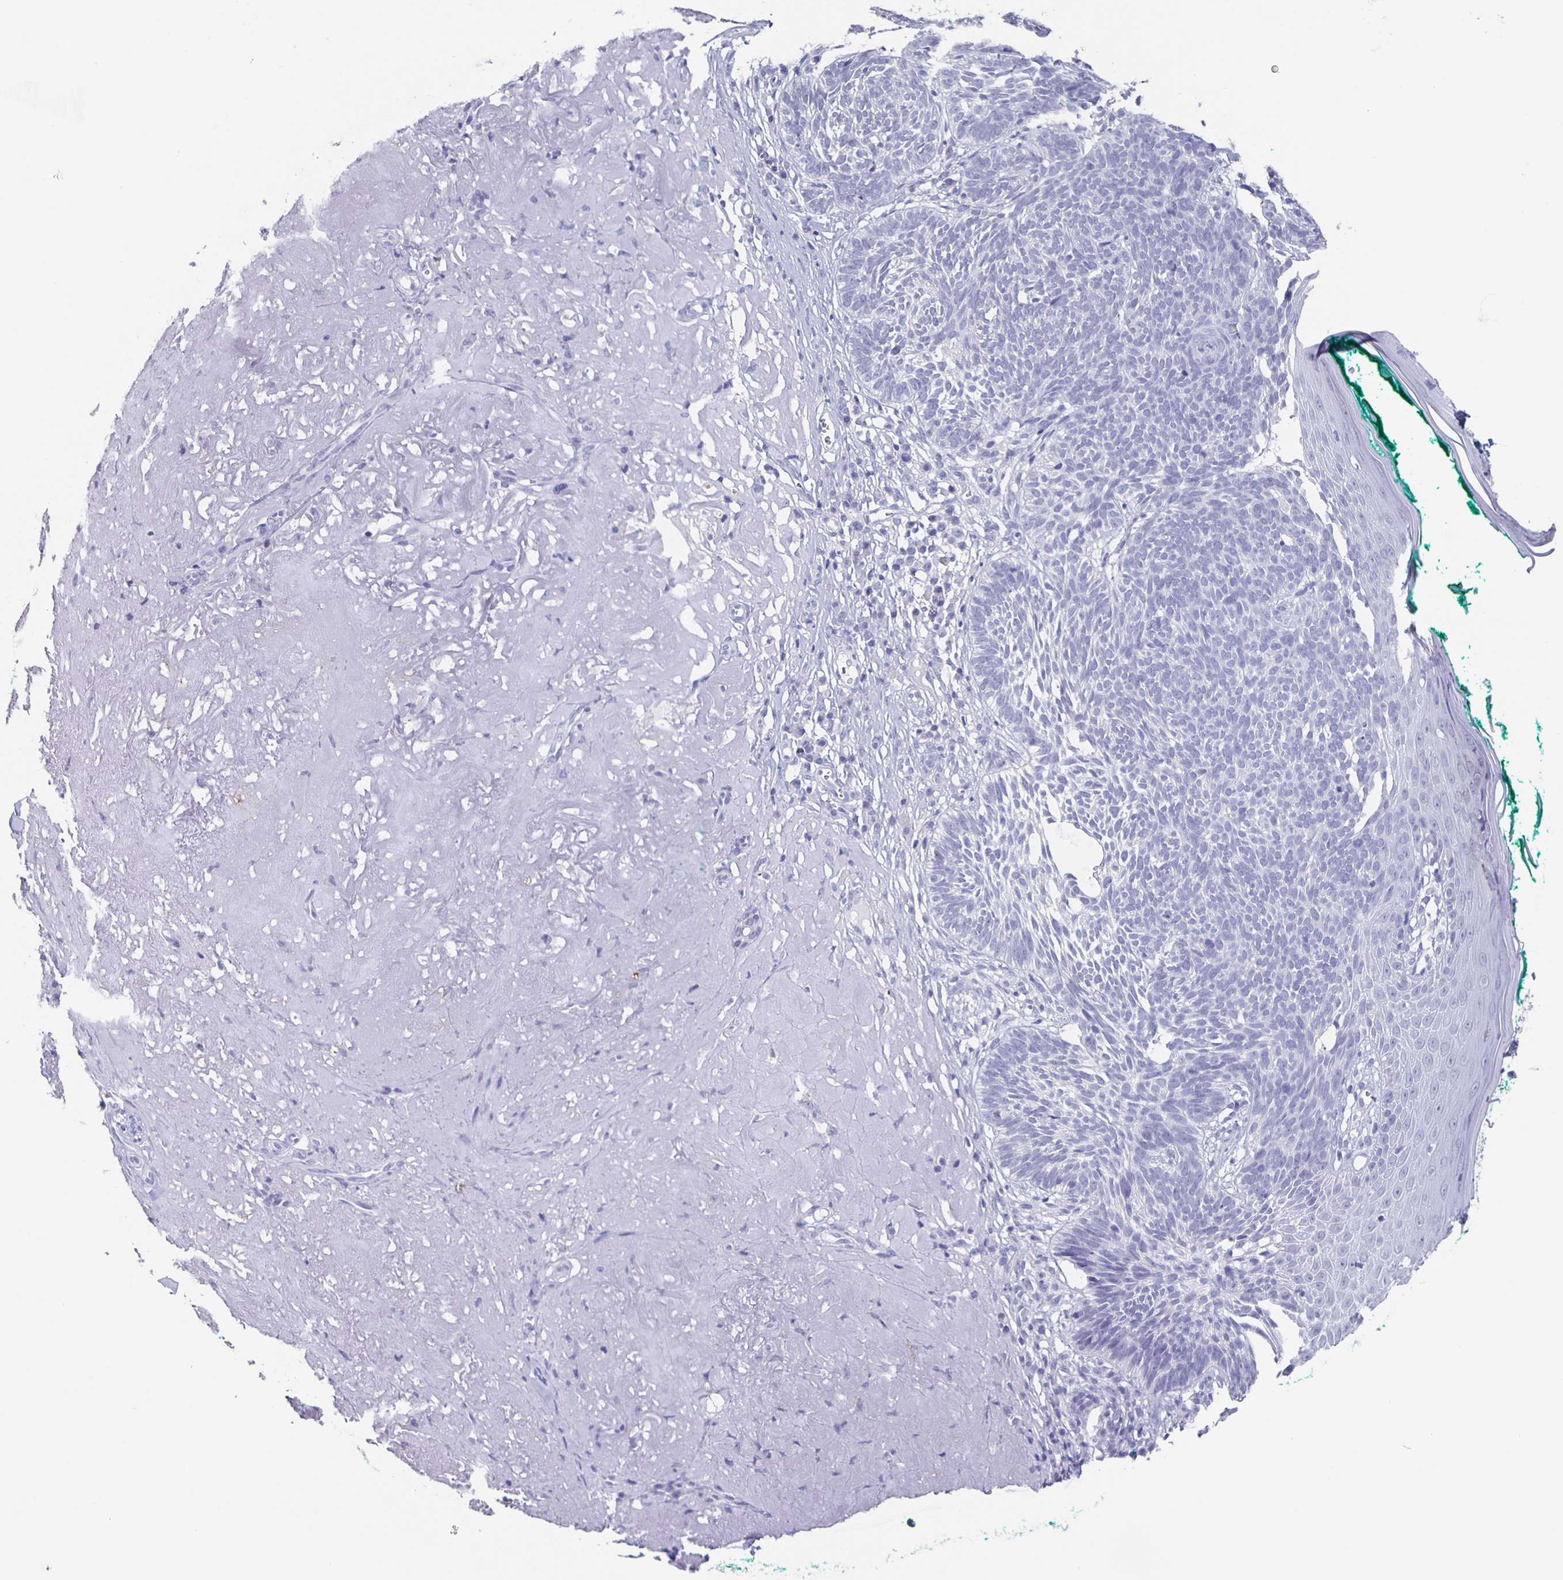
{"staining": {"intensity": "negative", "quantity": "none", "location": "none"}, "tissue": "skin cancer", "cell_type": "Tumor cells", "image_type": "cancer", "snomed": [{"axis": "morphology", "description": "Basal cell carcinoma"}, {"axis": "topography", "description": "Skin"}, {"axis": "topography", "description": "Skin of face"}], "caption": "Immunohistochemistry (IHC) of skin cancer (basal cell carcinoma) demonstrates no staining in tumor cells.", "gene": "SLC34A2", "patient": {"sex": "female", "age": 80}}